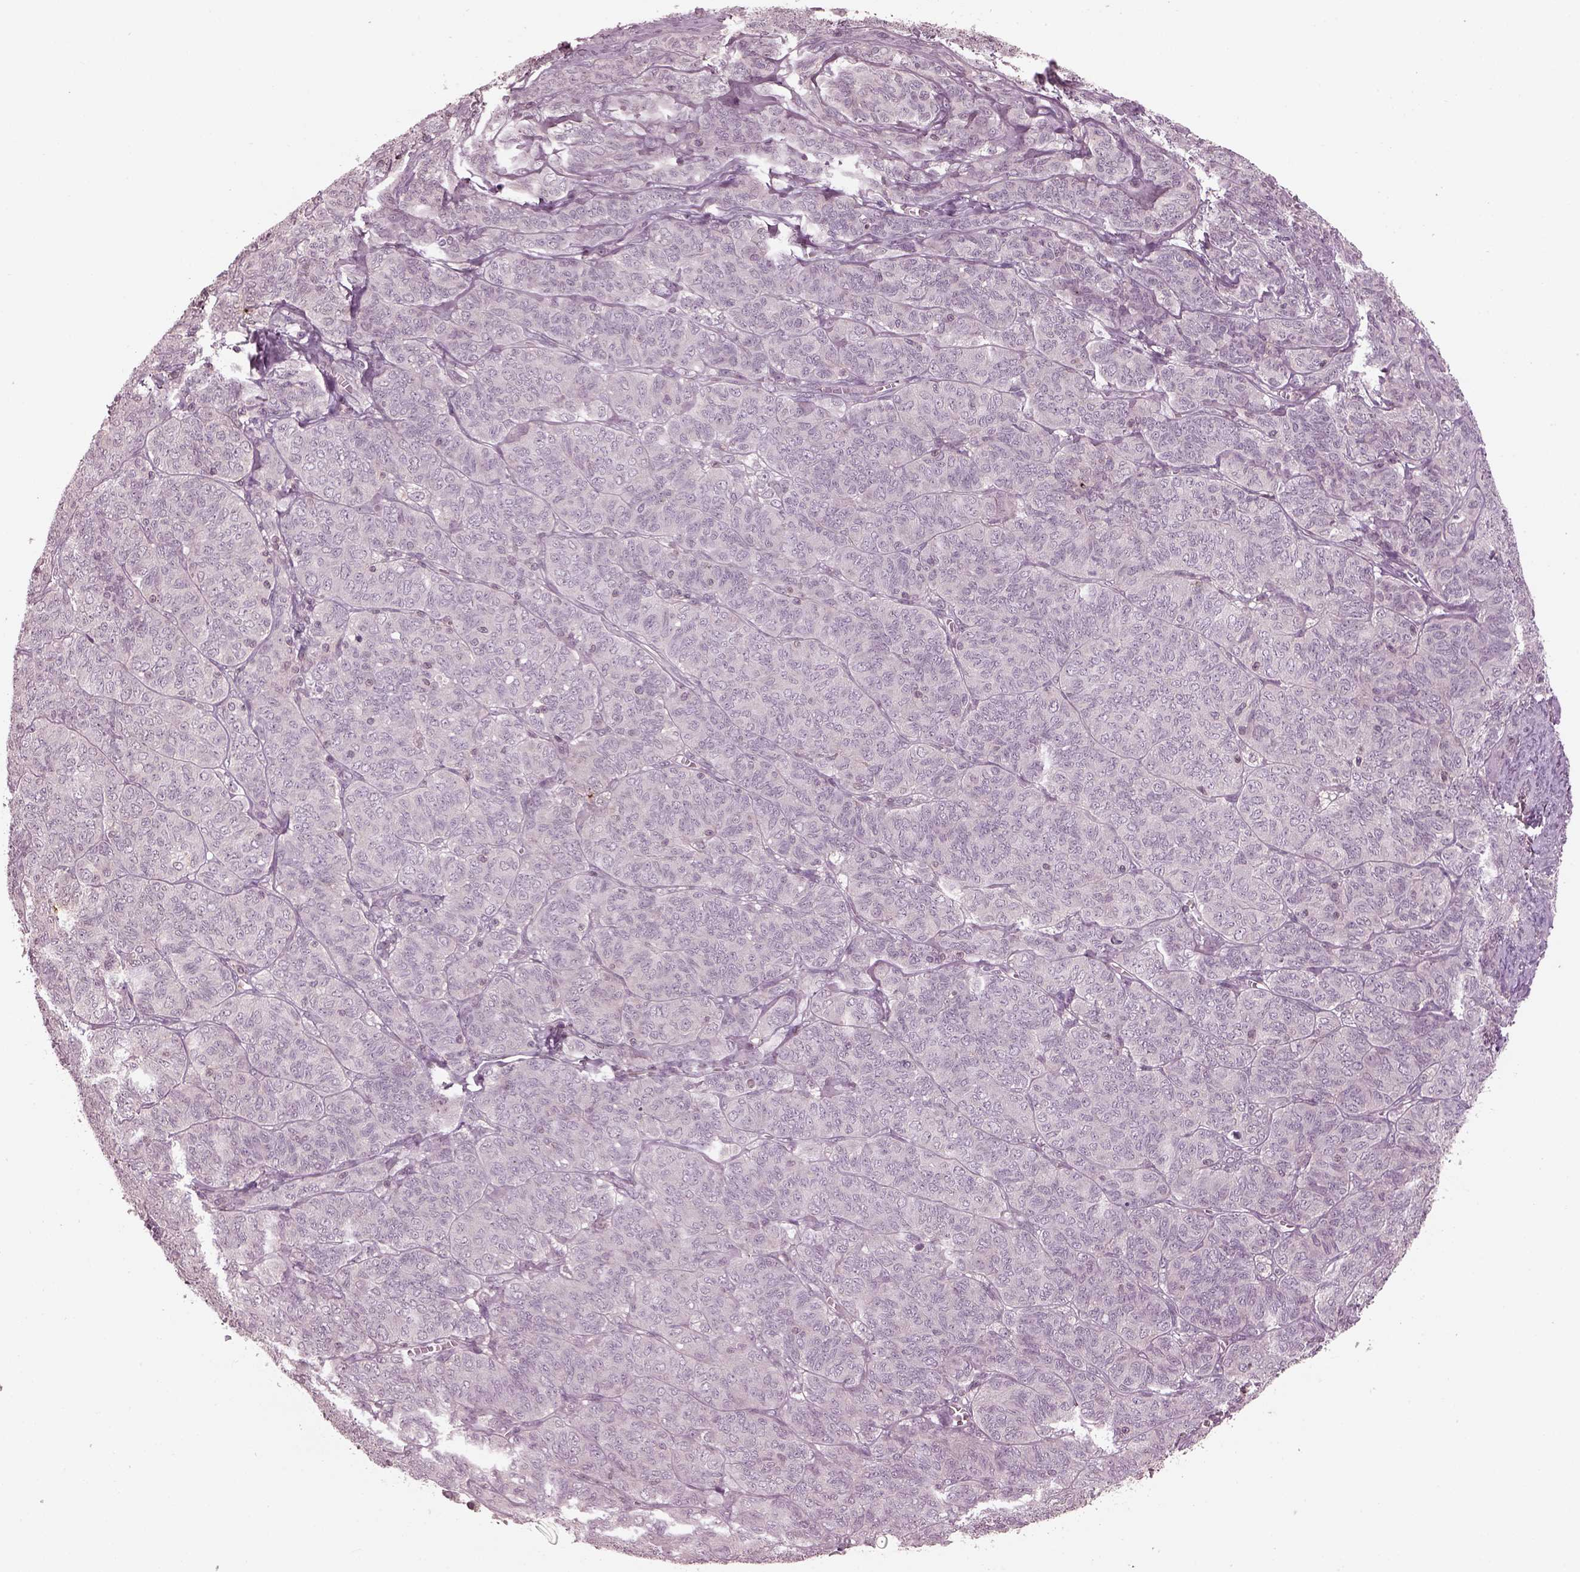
{"staining": {"intensity": "negative", "quantity": "none", "location": "none"}, "tissue": "ovarian cancer", "cell_type": "Tumor cells", "image_type": "cancer", "snomed": [{"axis": "morphology", "description": "Carcinoma, endometroid"}, {"axis": "topography", "description": "Ovary"}], "caption": "Immunohistochemistry (IHC) photomicrograph of neoplastic tissue: human ovarian endometroid carcinoma stained with DAB exhibits no significant protein positivity in tumor cells.", "gene": "PTX4", "patient": {"sex": "female", "age": 80}}